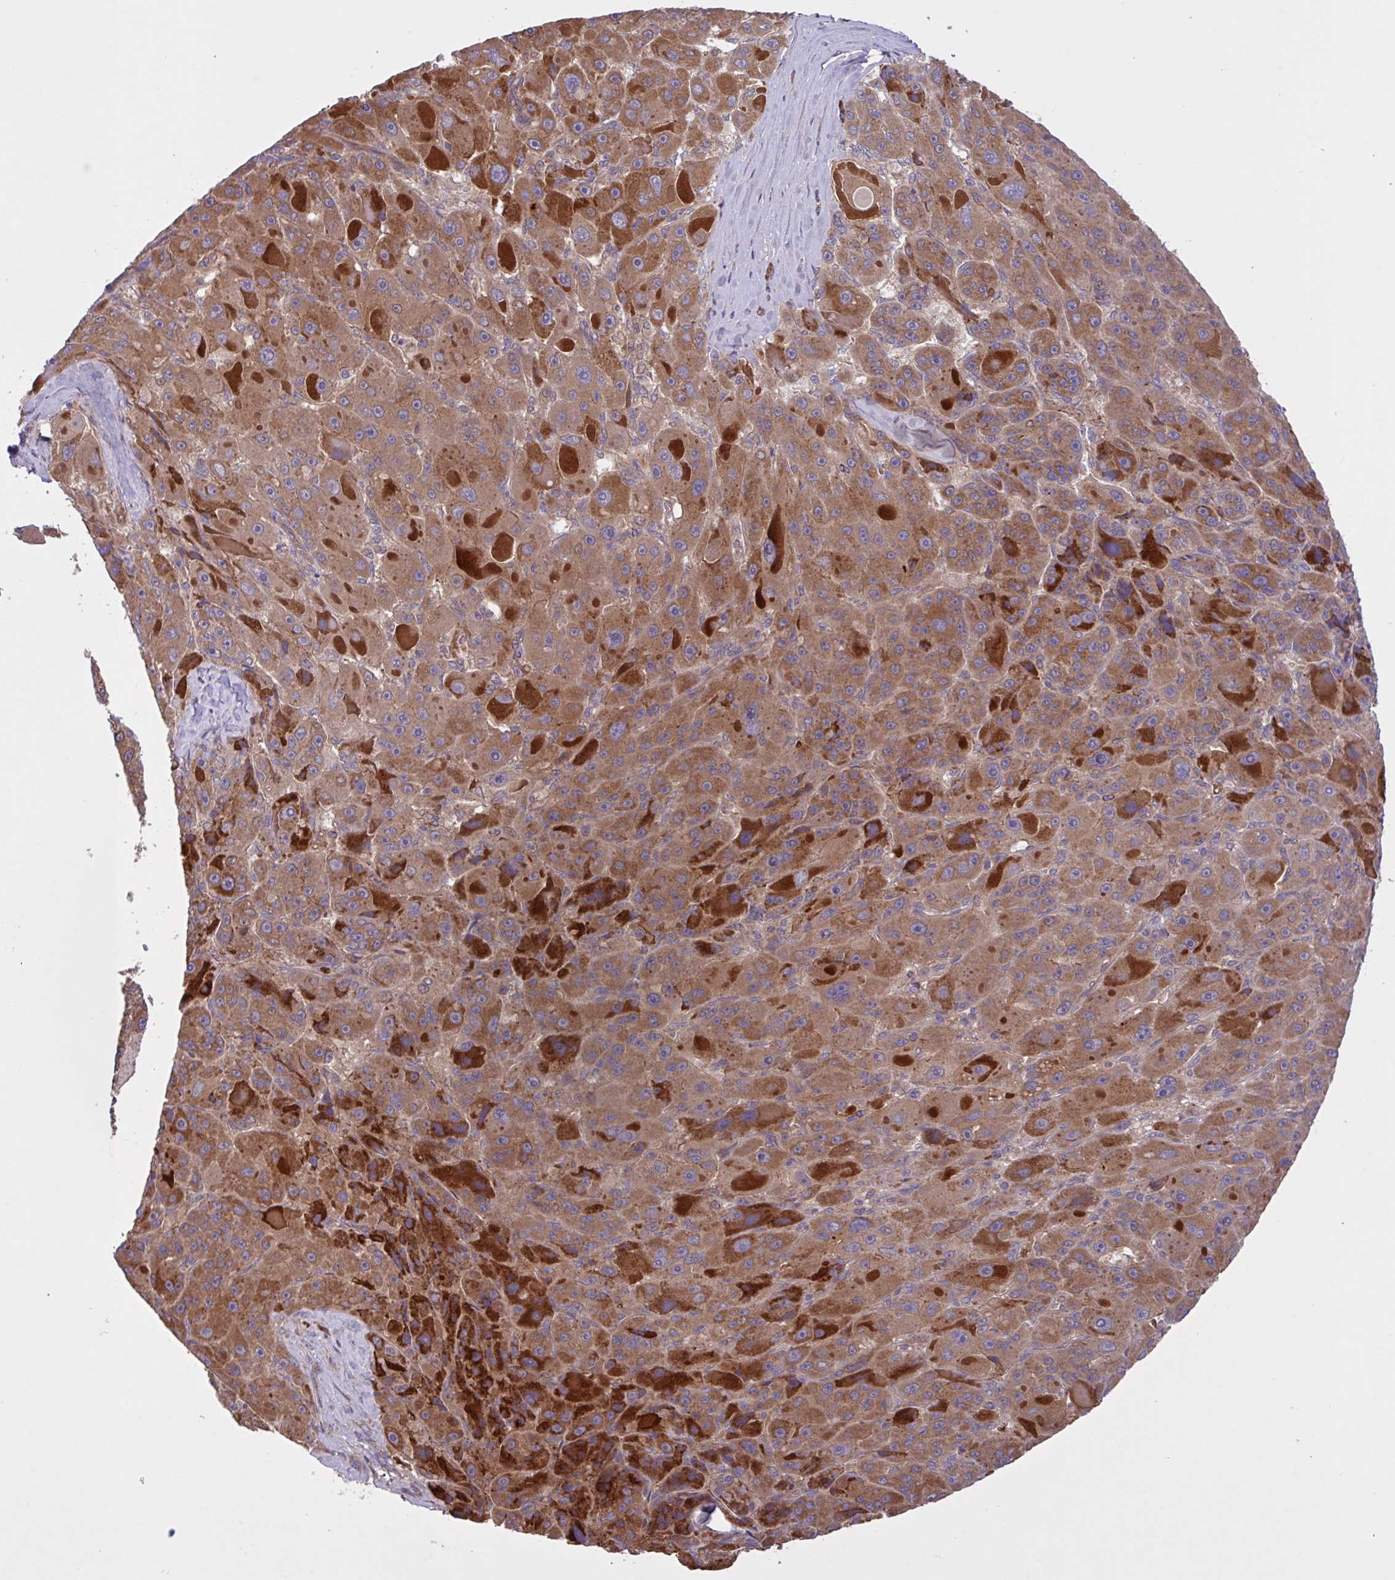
{"staining": {"intensity": "moderate", "quantity": ">75%", "location": "cytoplasmic/membranous"}, "tissue": "liver cancer", "cell_type": "Tumor cells", "image_type": "cancer", "snomed": [{"axis": "morphology", "description": "Carcinoma, Hepatocellular, NOS"}, {"axis": "topography", "description": "Liver"}], "caption": "Protein expression analysis of liver cancer (hepatocellular carcinoma) exhibits moderate cytoplasmic/membranous positivity in about >75% of tumor cells.", "gene": "INTS10", "patient": {"sex": "male", "age": 76}}